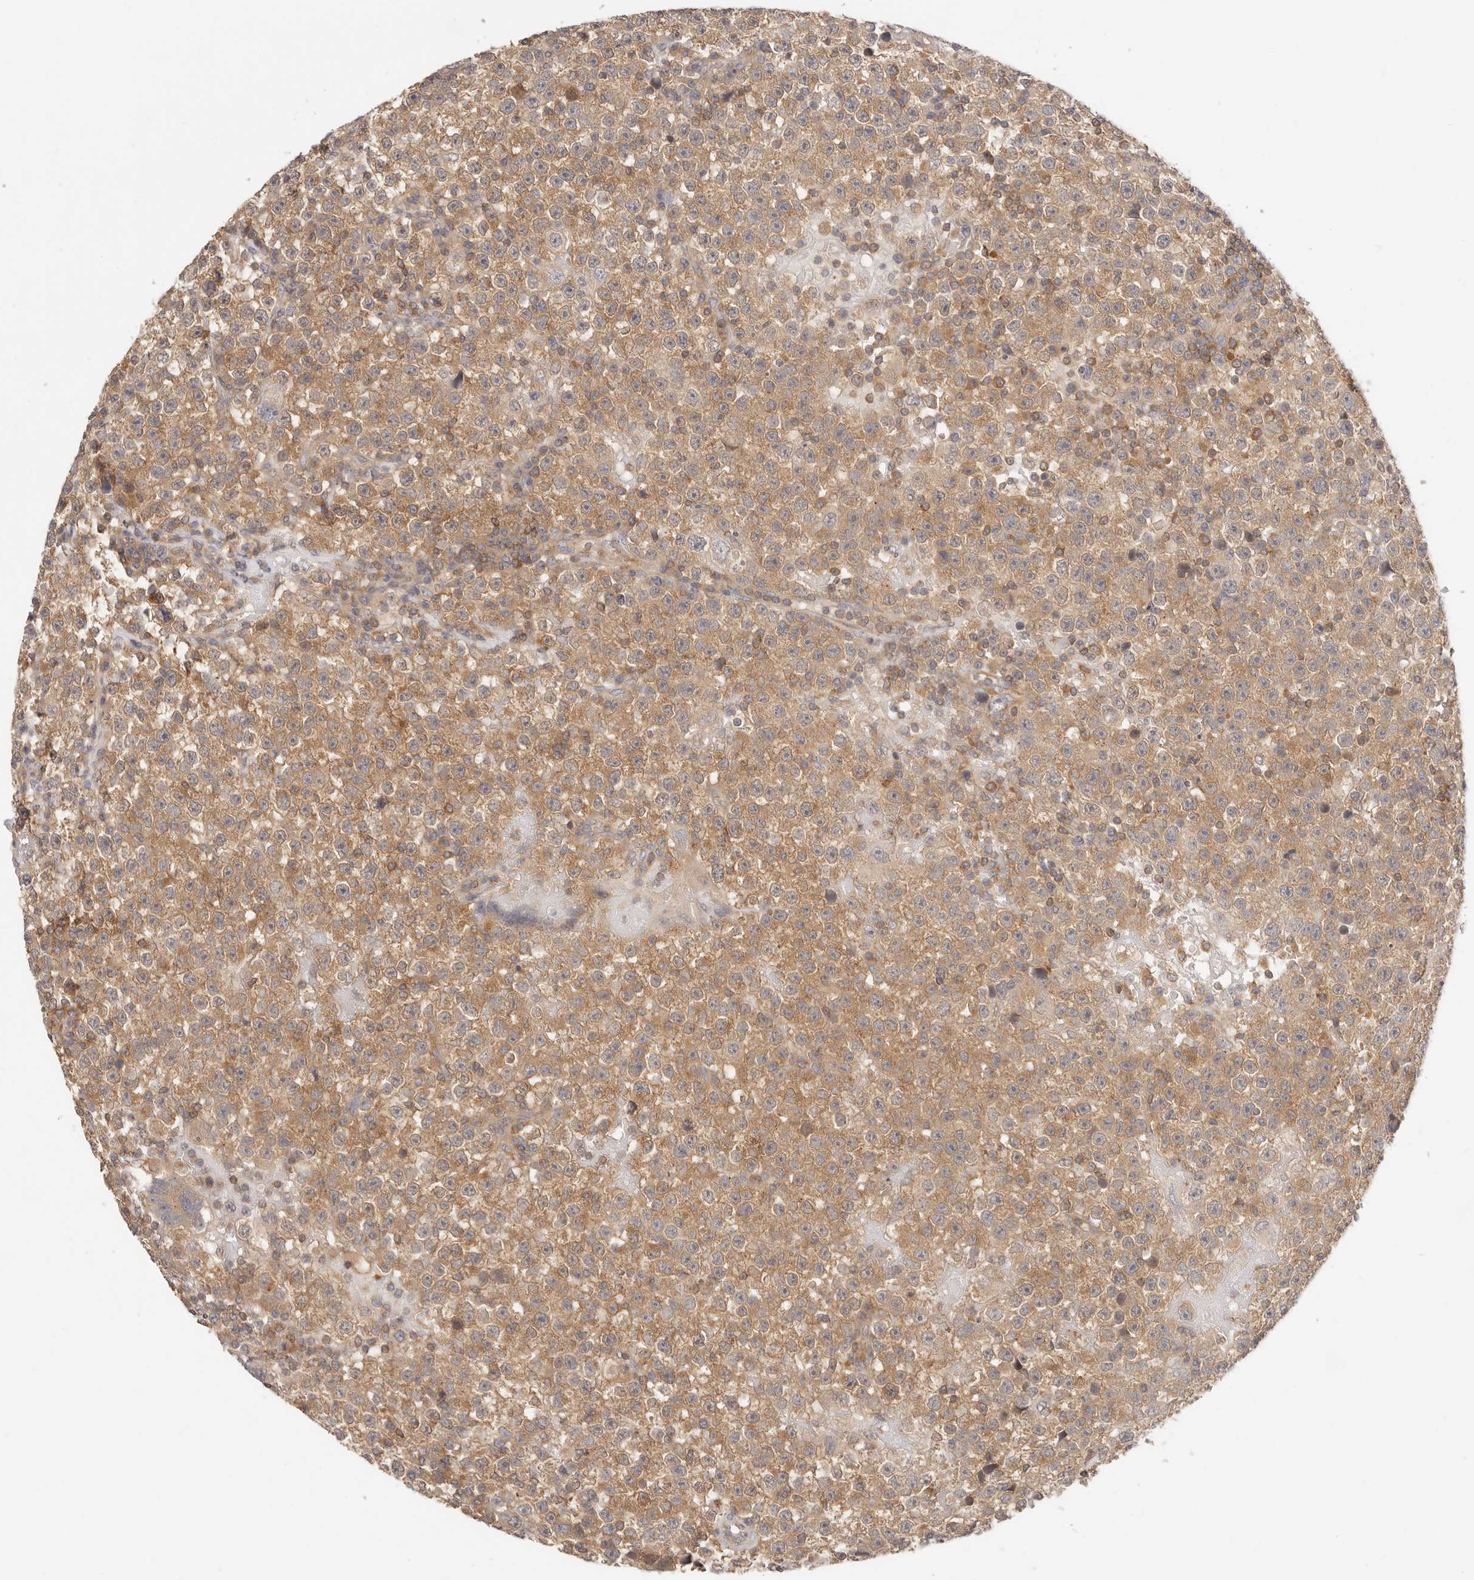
{"staining": {"intensity": "moderate", "quantity": ">75%", "location": "cytoplasmic/membranous"}, "tissue": "testis cancer", "cell_type": "Tumor cells", "image_type": "cancer", "snomed": [{"axis": "morphology", "description": "Seminoma, NOS"}, {"axis": "topography", "description": "Testis"}], "caption": "Immunohistochemistry (DAB) staining of testis seminoma demonstrates moderate cytoplasmic/membranous protein positivity in about >75% of tumor cells. The staining was performed using DAB (3,3'-diaminobenzidine), with brown indicating positive protein expression. Nuclei are stained blue with hematoxylin.", "gene": "DTNBP1", "patient": {"sex": "male", "age": 22}}